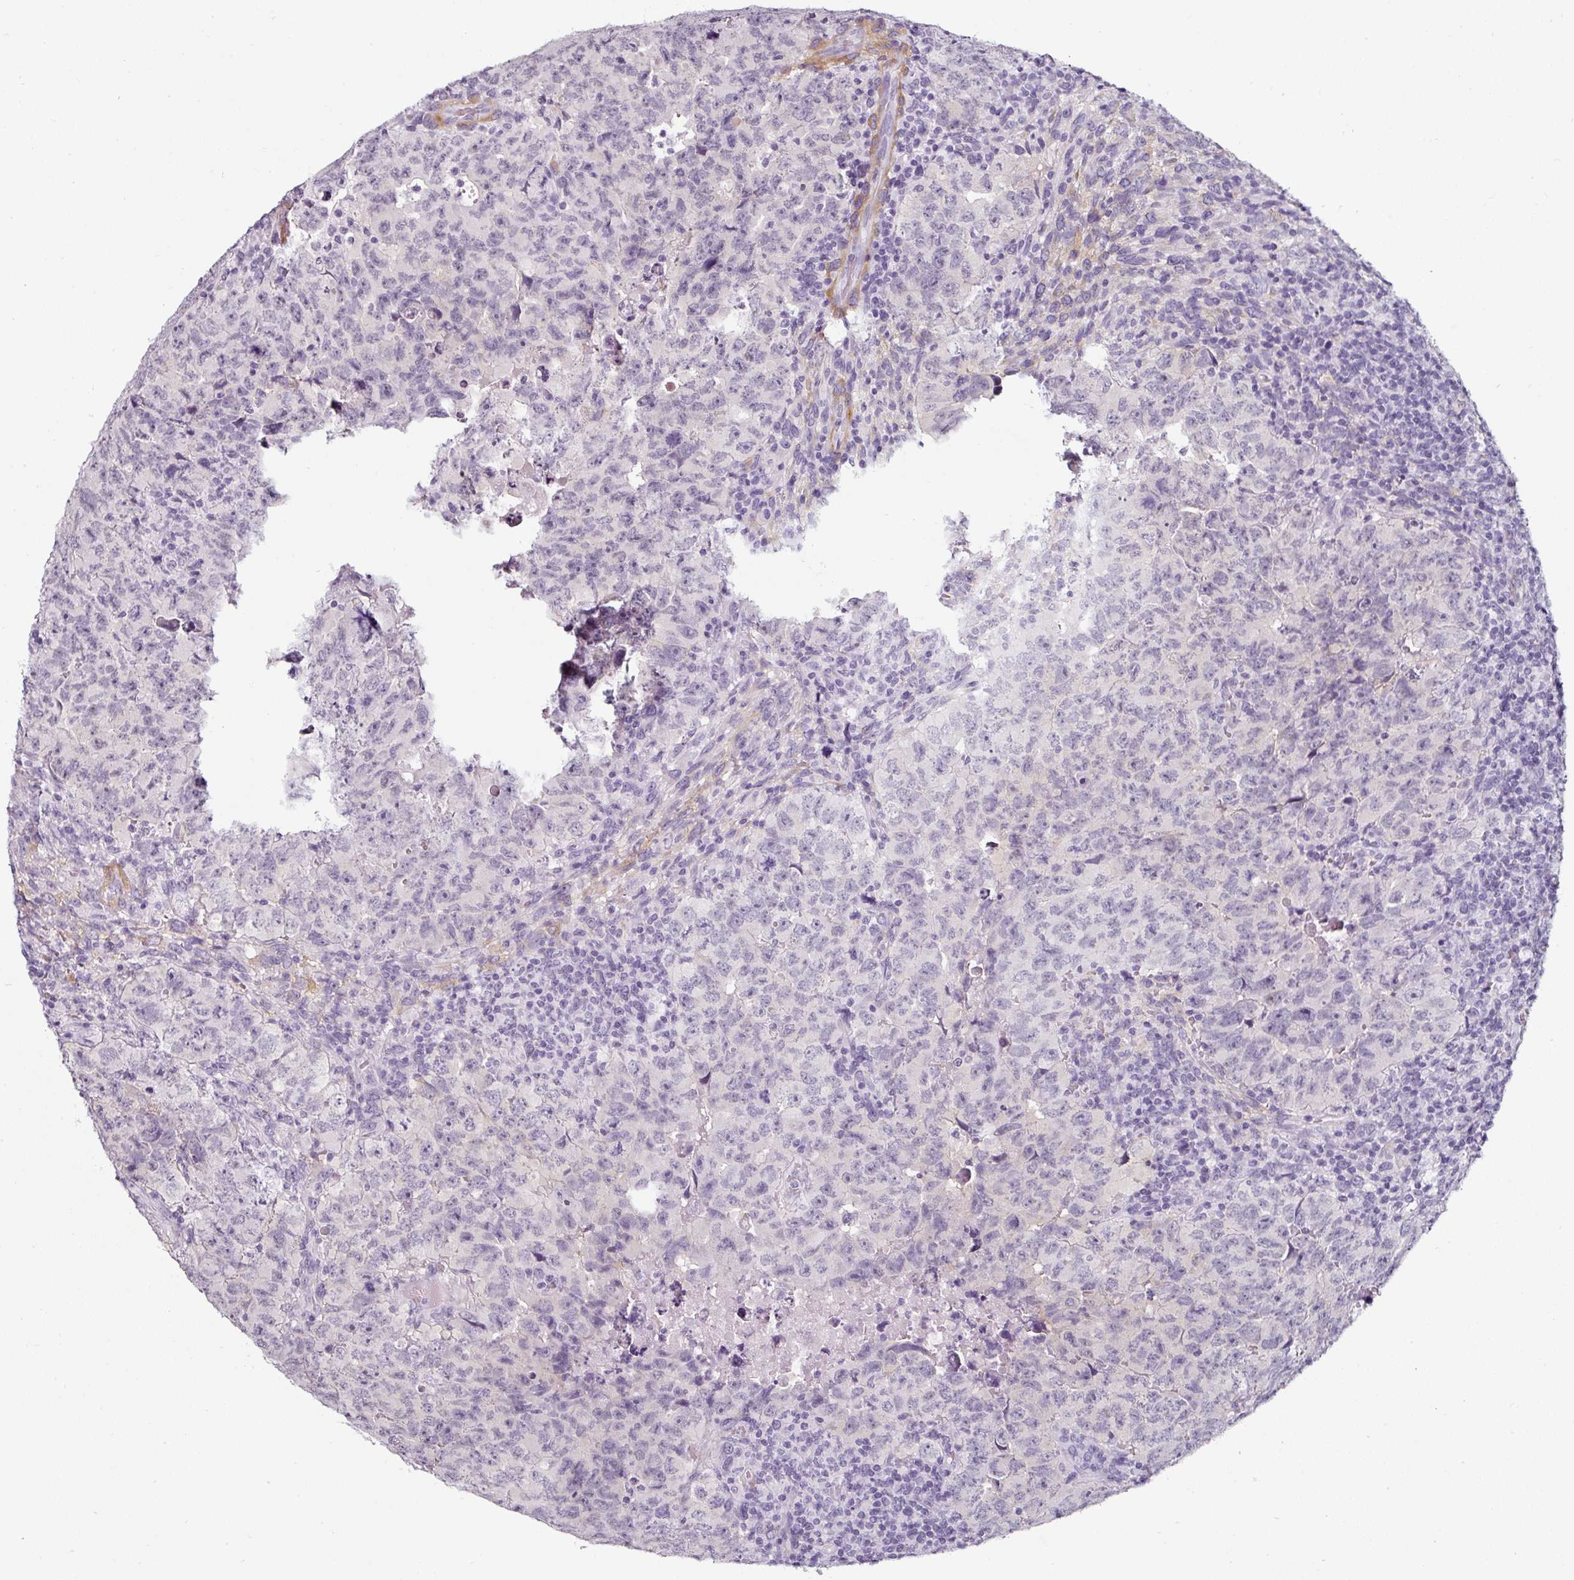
{"staining": {"intensity": "negative", "quantity": "none", "location": "none"}, "tissue": "testis cancer", "cell_type": "Tumor cells", "image_type": "cancer", "snomed": [{"axis": "morphology", "description": "Carcinoma, Embryonal, NOS"}, {"axis": "topography", "description": "Testis"}], "caption": "Protein analysis of testis cancer exhibits no significant expression in tumor cells. (DAB immunohistochemistry visualized using brightfield microscopy, high magnification).", "gene": "CAP2", "patient": {"sex": "male", "age": 24}}